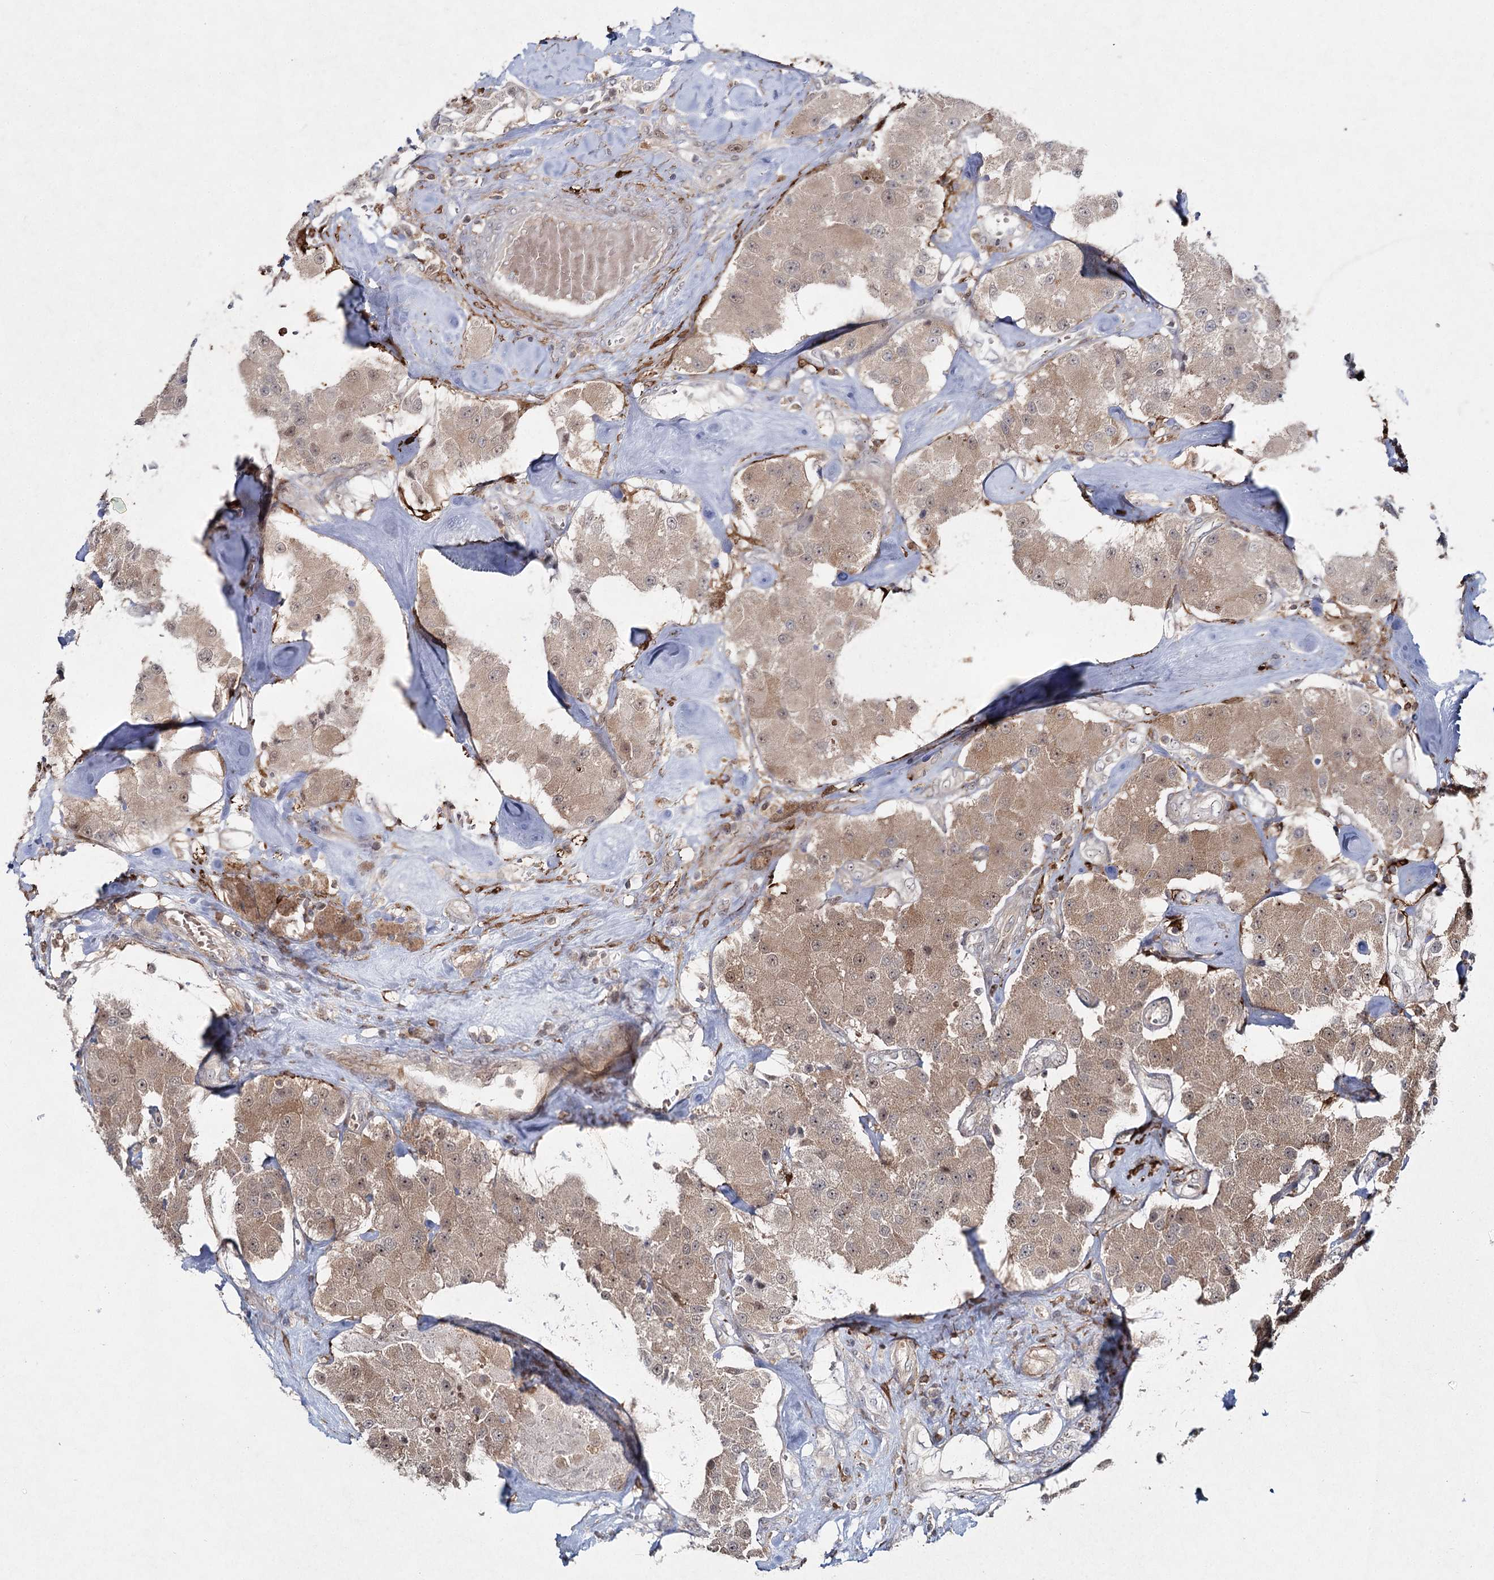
{"staining": {"intensity": "weak", "quantity": ">75%", "location": "cytoplasmic/membranous,nuclear"}, "tissue": "carcinoid", "cell_type": "Tumor cells", "image_type": "cancer", "snomed": [{"axis": "morphology", "description": "Carcinoid, malignant, NOS"}, {"axis": "topography", "description": "Pancreas"}], "caption": "An immunohistochemistry histopathology image of tumor tissue is shown. Protein staining in brown shows weak cytoplasmic/membranous and nuclear positivity in carcinoid within tumor cells.", "gene": "WDR44", "patient": {"sex": "male", "age": 41}}